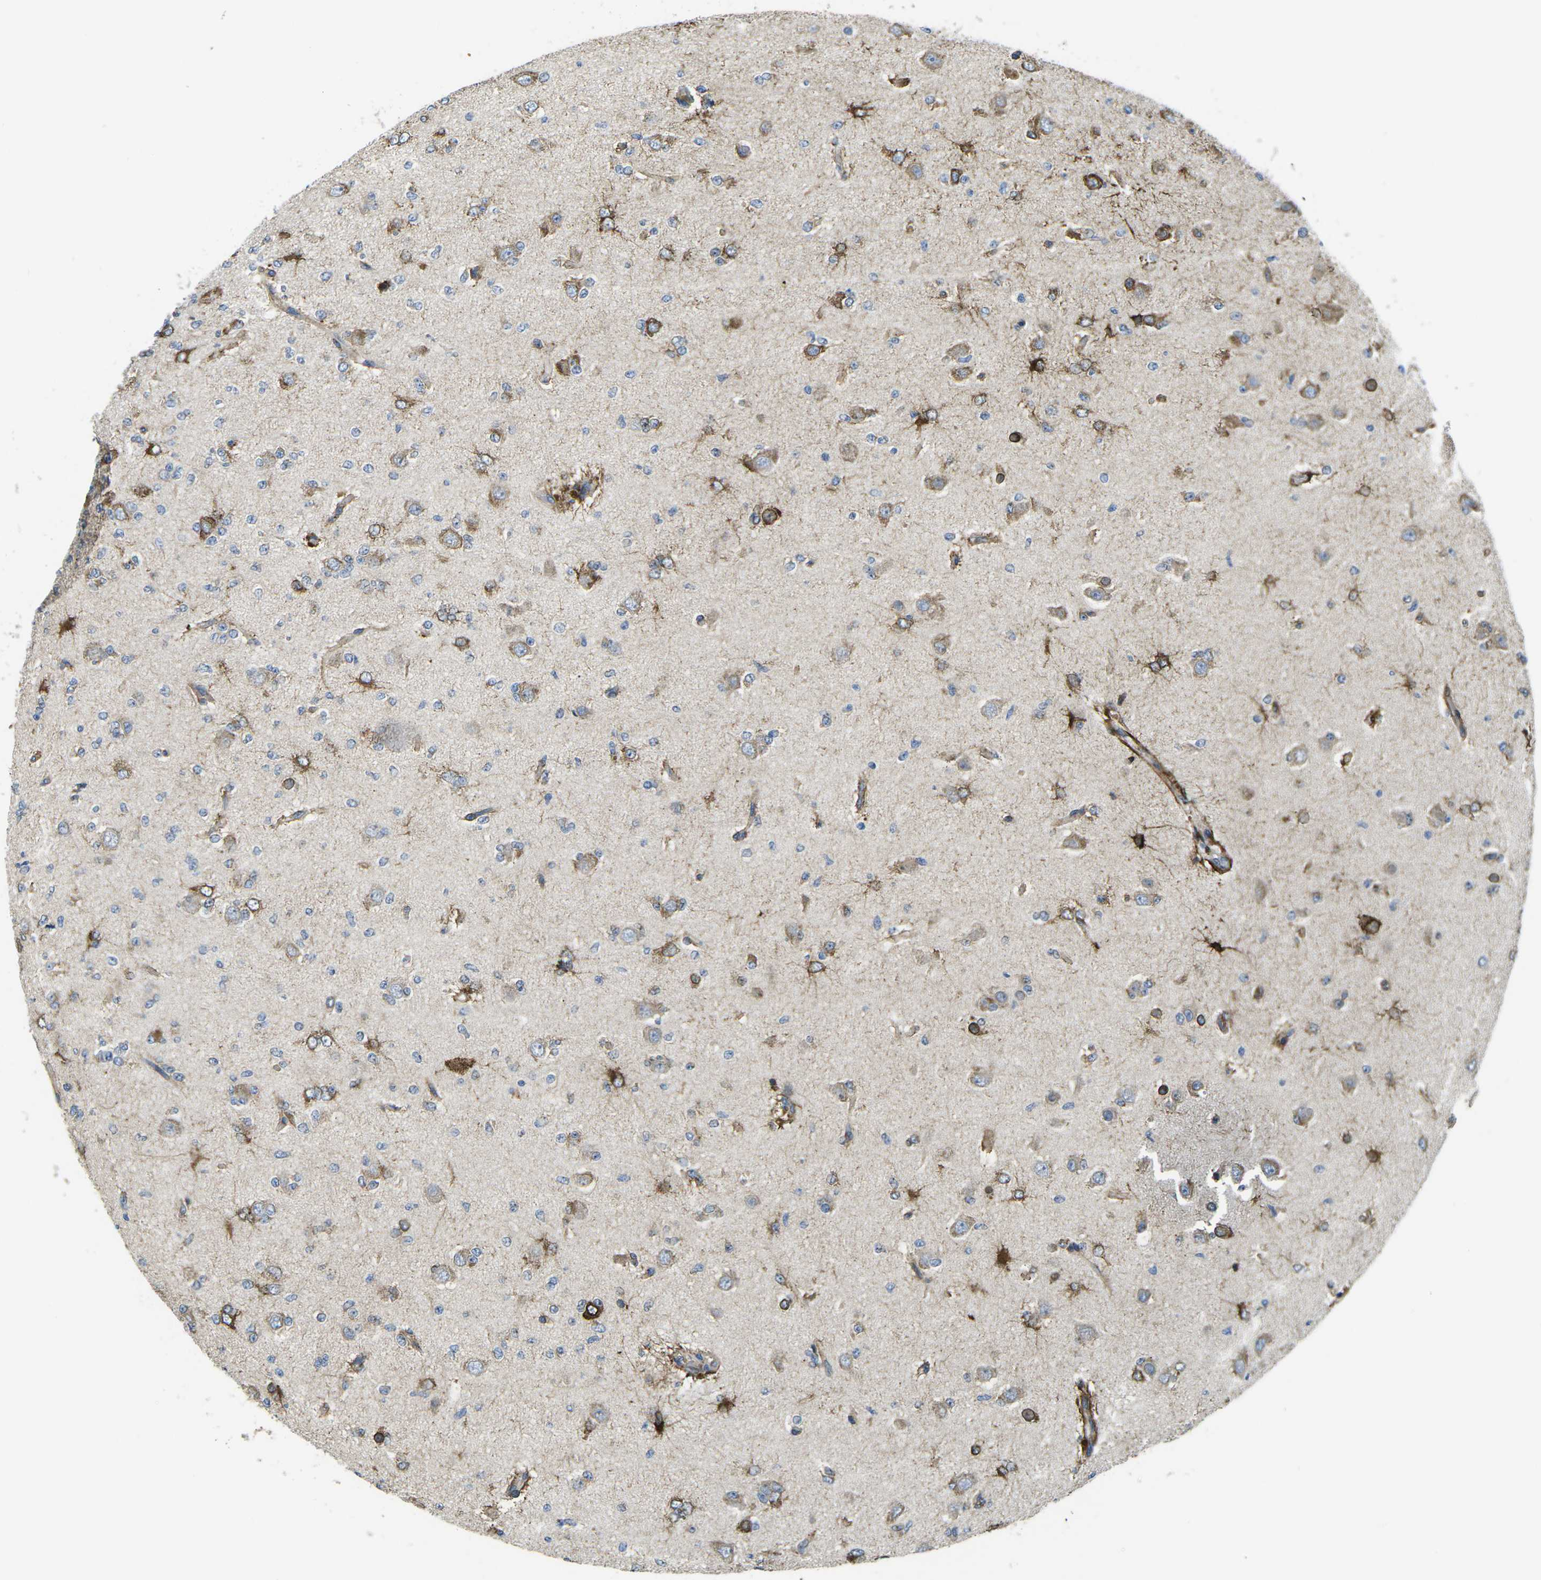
{"staining": {"intensity": "weak", "quantity": ">75%", "location": "cytoplasmic/membranous"}, "tissue": "glioma", "cell_type": "Tumor cells", "image_type": "cancer", "snomed": [{"axis": "morphology", "description": "Glioma, malignant, Low grade"}, {"axis": "topography", "description": "Brain"}], "caption": "Malignant glioma (low-grade) stained with a protein marker demonstrates weak staining in tumor cells.", "gene": "PDZD8", "patient": {"sex": "male", "age": 38}}